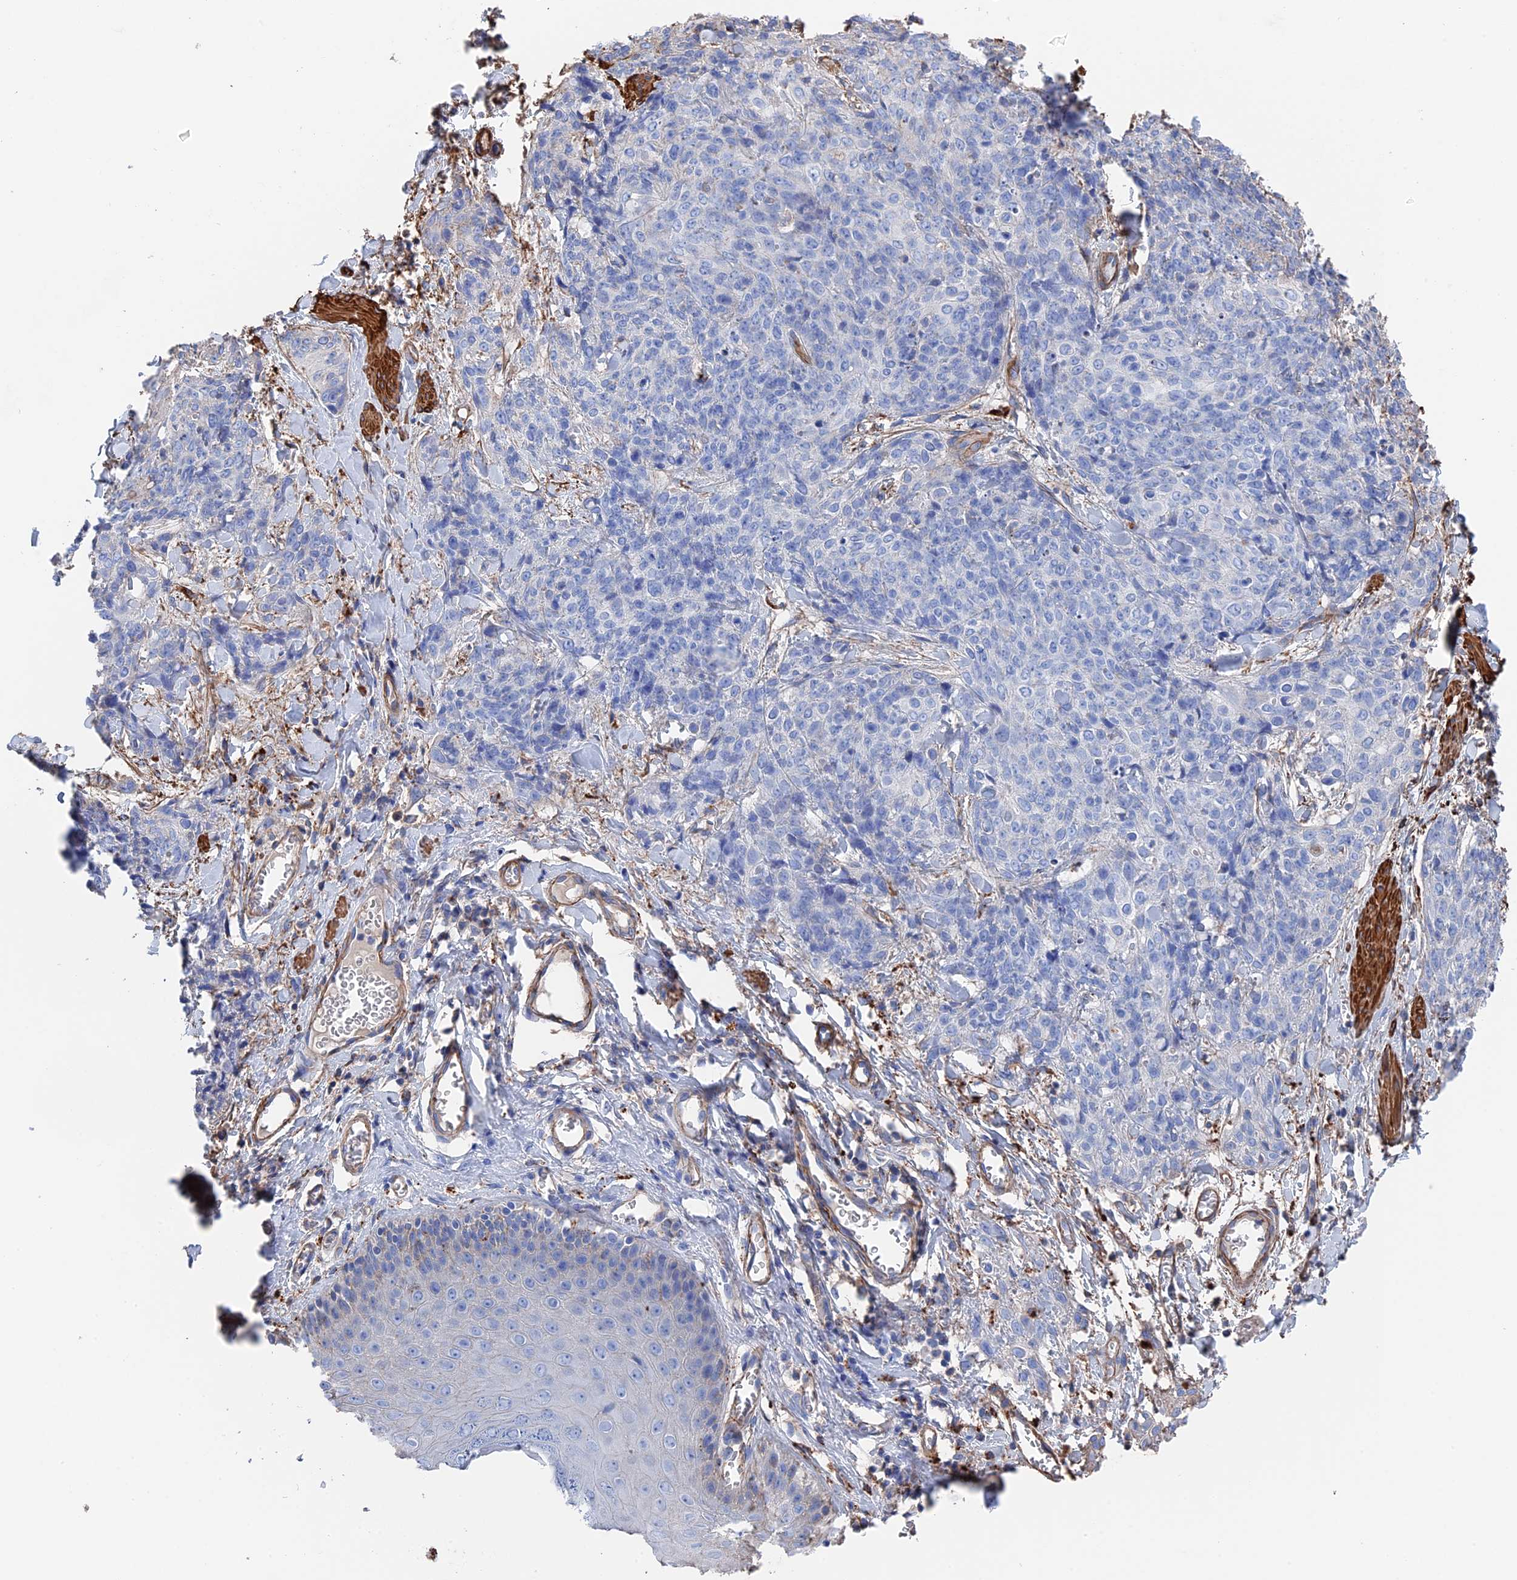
{"staining": {"intensity": "negative", "quantity": "none", "location": "none"}, "tissue": "skin cancer", "cell_type": "Tumor cells", "image_type": "cancer", "snomed": [{"axis": "morphology", "description": "Squamous cell carcinoma, NOS"}, {"axis": "topography", "description": "Skin"}, {"axis": "topography", "description": "Vulva"}], "caption": "Skin squamous cell carcinoma was stained to show a protein in brown. There is no significant staining in tumor cells. (IHC, brightfield microscopy, high magnification).", "gene": "STRA6", "patient": {"sex": "female", "age": 85}}